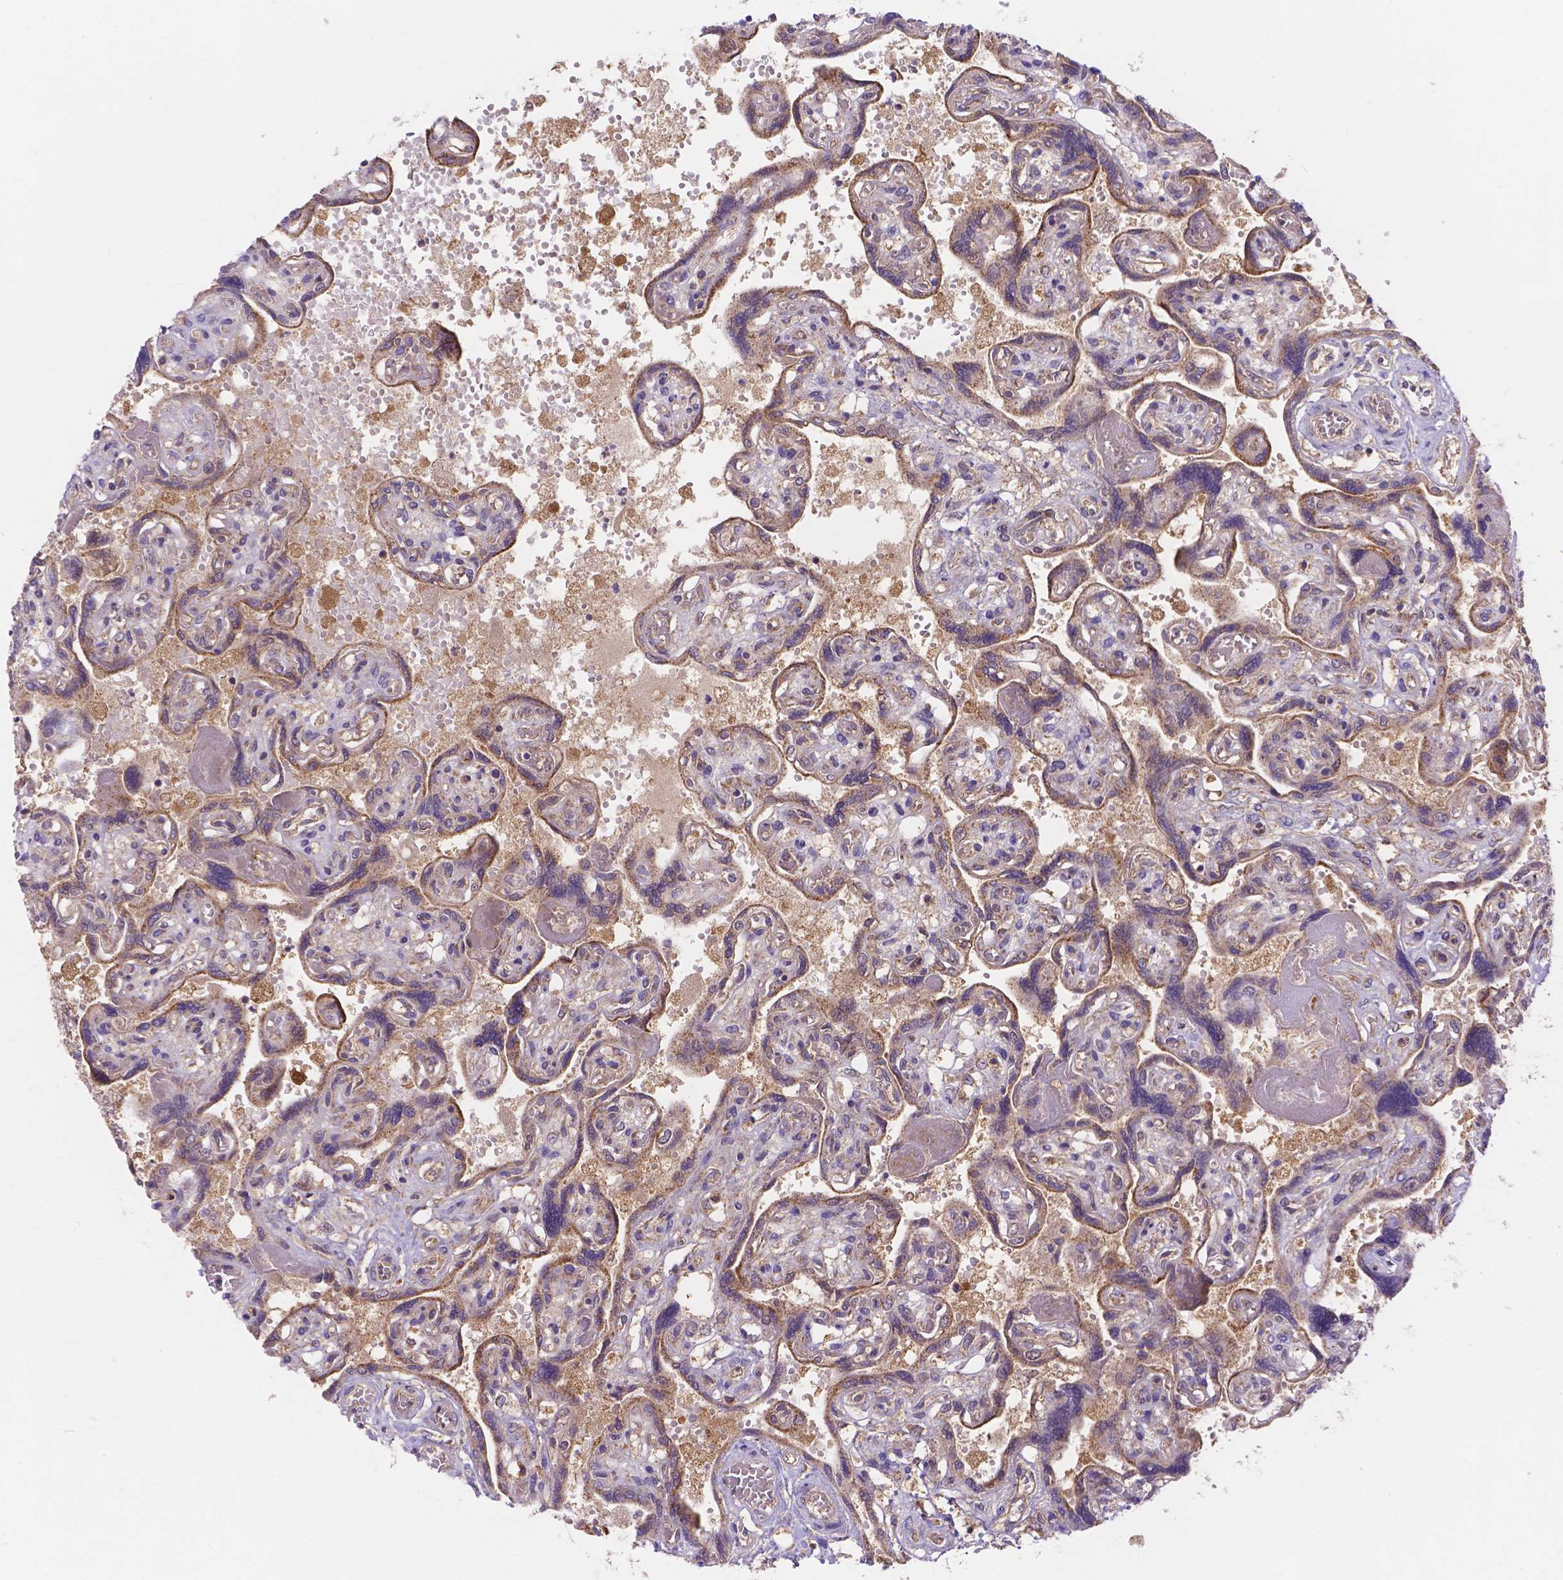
{"staining": {"intensity": "weak", "quantity": ">75%", "location": "cytoplasmic/membranous"}, "tissue": "placenta", "cell_type": "Decidual cells", "image_type": "normal", "snomed": [{"axis": "morphology", "description": "Normal tissue, NOS"}, {"axis": "topography", "description": "Placenta"}], "caption": "High-power microscopy captured an immunohistochemistry histopathology image of unremarkable placenta, revealing weak cytoplasmic/membranous expression in about >75% of decidual cells. (DAB (3,3'-diaminobenzidine) IHC, brown staining for protein, blue staining for nuclei).", "gene": "AK3", "patient": {"sex": "female", "age": 32}}